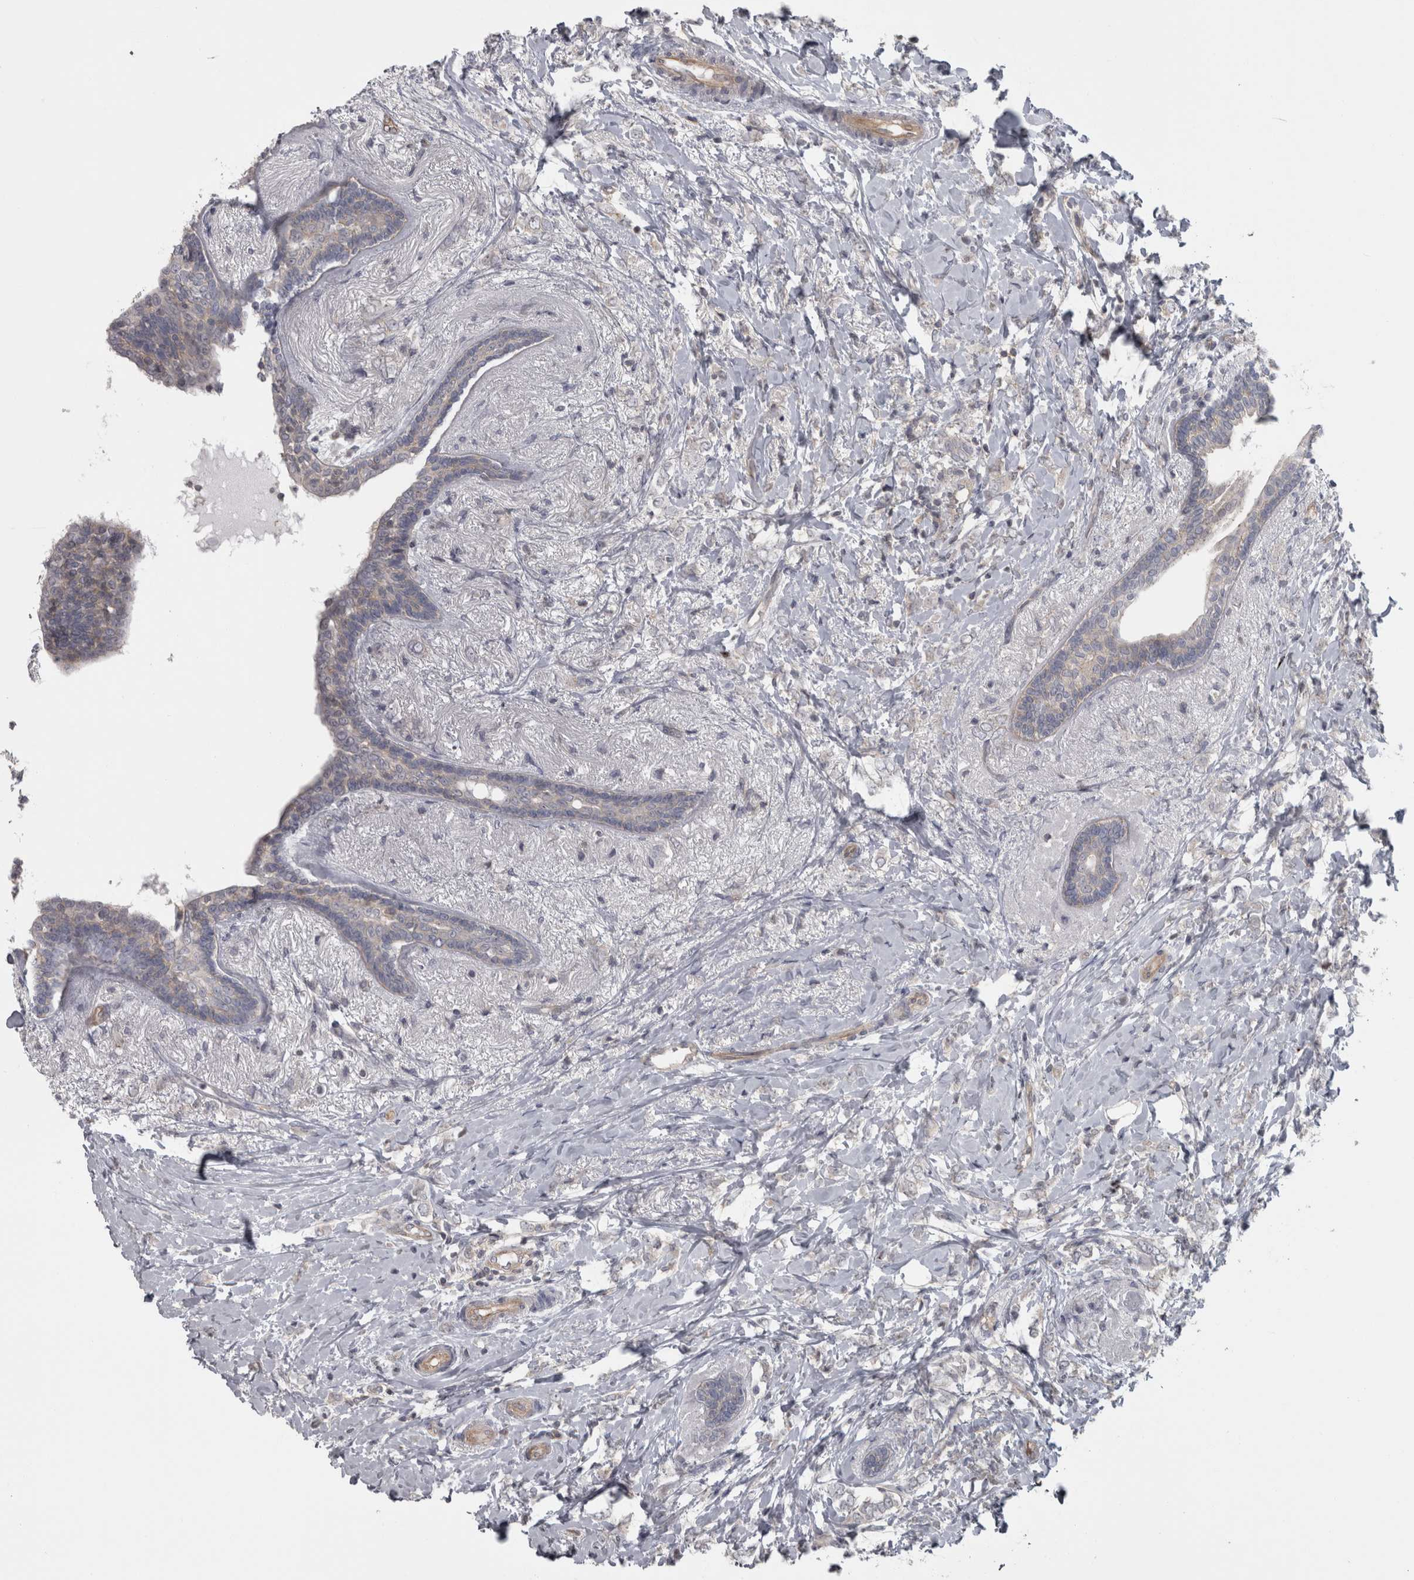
{"staining": {"intensity": "negative", "quantity": "none", "location": "none"}, "tissue": "breast cancer", "cell_type": "Tumor cells", "image_type": "cancer", "snomed": [{"axis": "morphology", "description": "Normal tissue, NOS"}, {"axis": "morphology", "description": "Lobular carcinoma"}, {"axis": "topography", "description": "Breast"}], "caption": "The histopathology image displays no significant staining in tumor cells of breast cancer. The staining was performed using DAB to visualize the protein expression in brown, while the nuclei were stained in blue with hematoxylin (Magnification: 20x).", "gene": "PPP1R12B", "patient": {"sex": "female", "age": 47}}